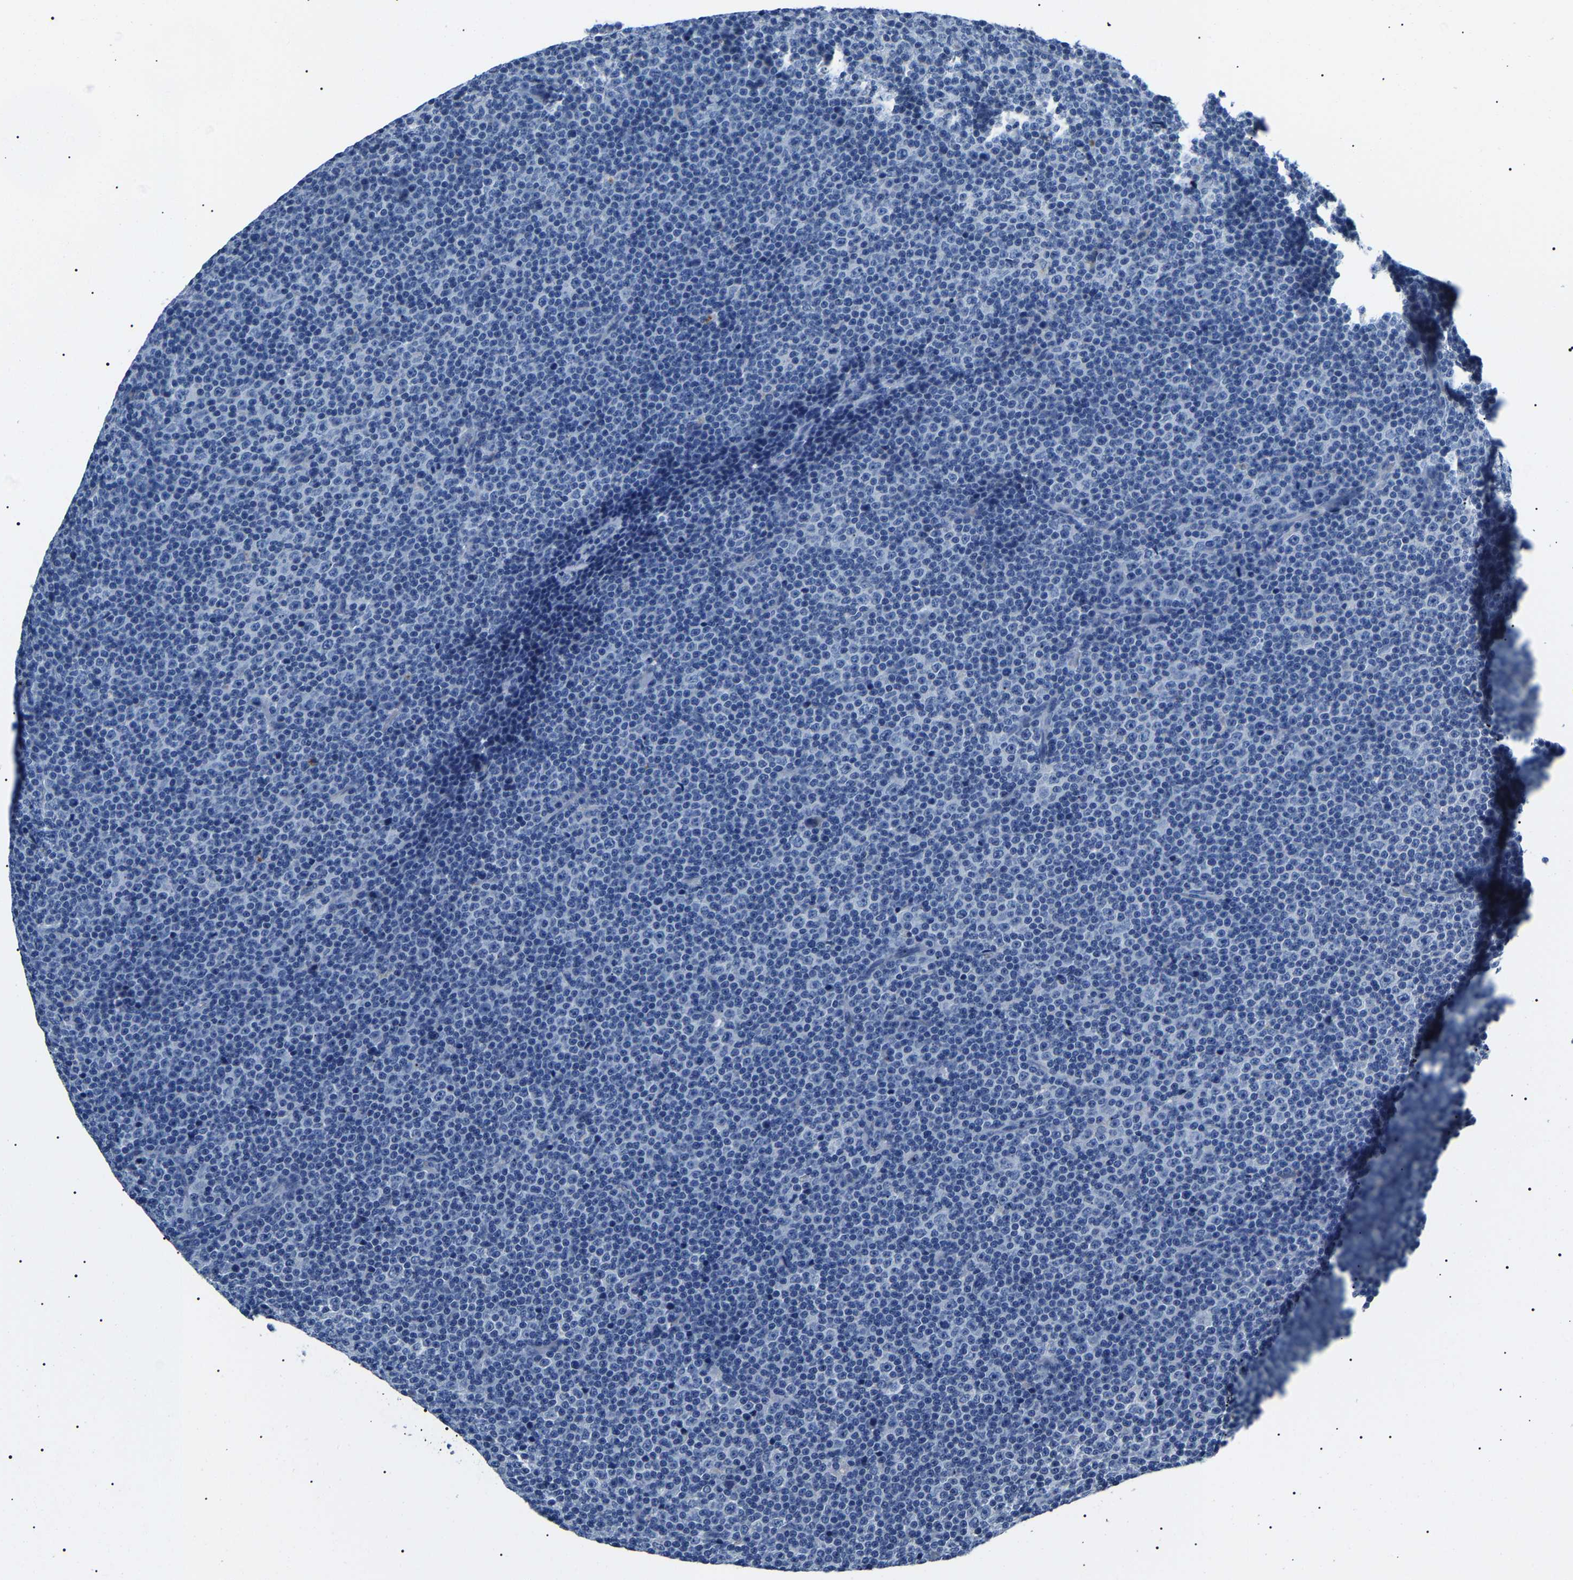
{"staining": {"intensity": "negative", "quantity": "none", "location": "none"}, "tissue": "lymphoma", "cell_type": "Tumor cells", "image_type": "cancer", "snomed": [{"axis": "morphology", "description": "Malignant lymphoma, non-Hodgkin's type, Low grade"}, {"axis": "topography", "description": "Lymph node"}], "caption": "Immunohistochemistry of human low-grade malignant lymphoma, non-Hodgkin's type shows no expression in tumor cells. The staining is performed using DAB (3,3'-diaminobenzidine) brown chromogen with nuclei counter-stained in using hematoxylin.", "gene": "KLK15", "patient": {"sex": "female", "age": 67}}